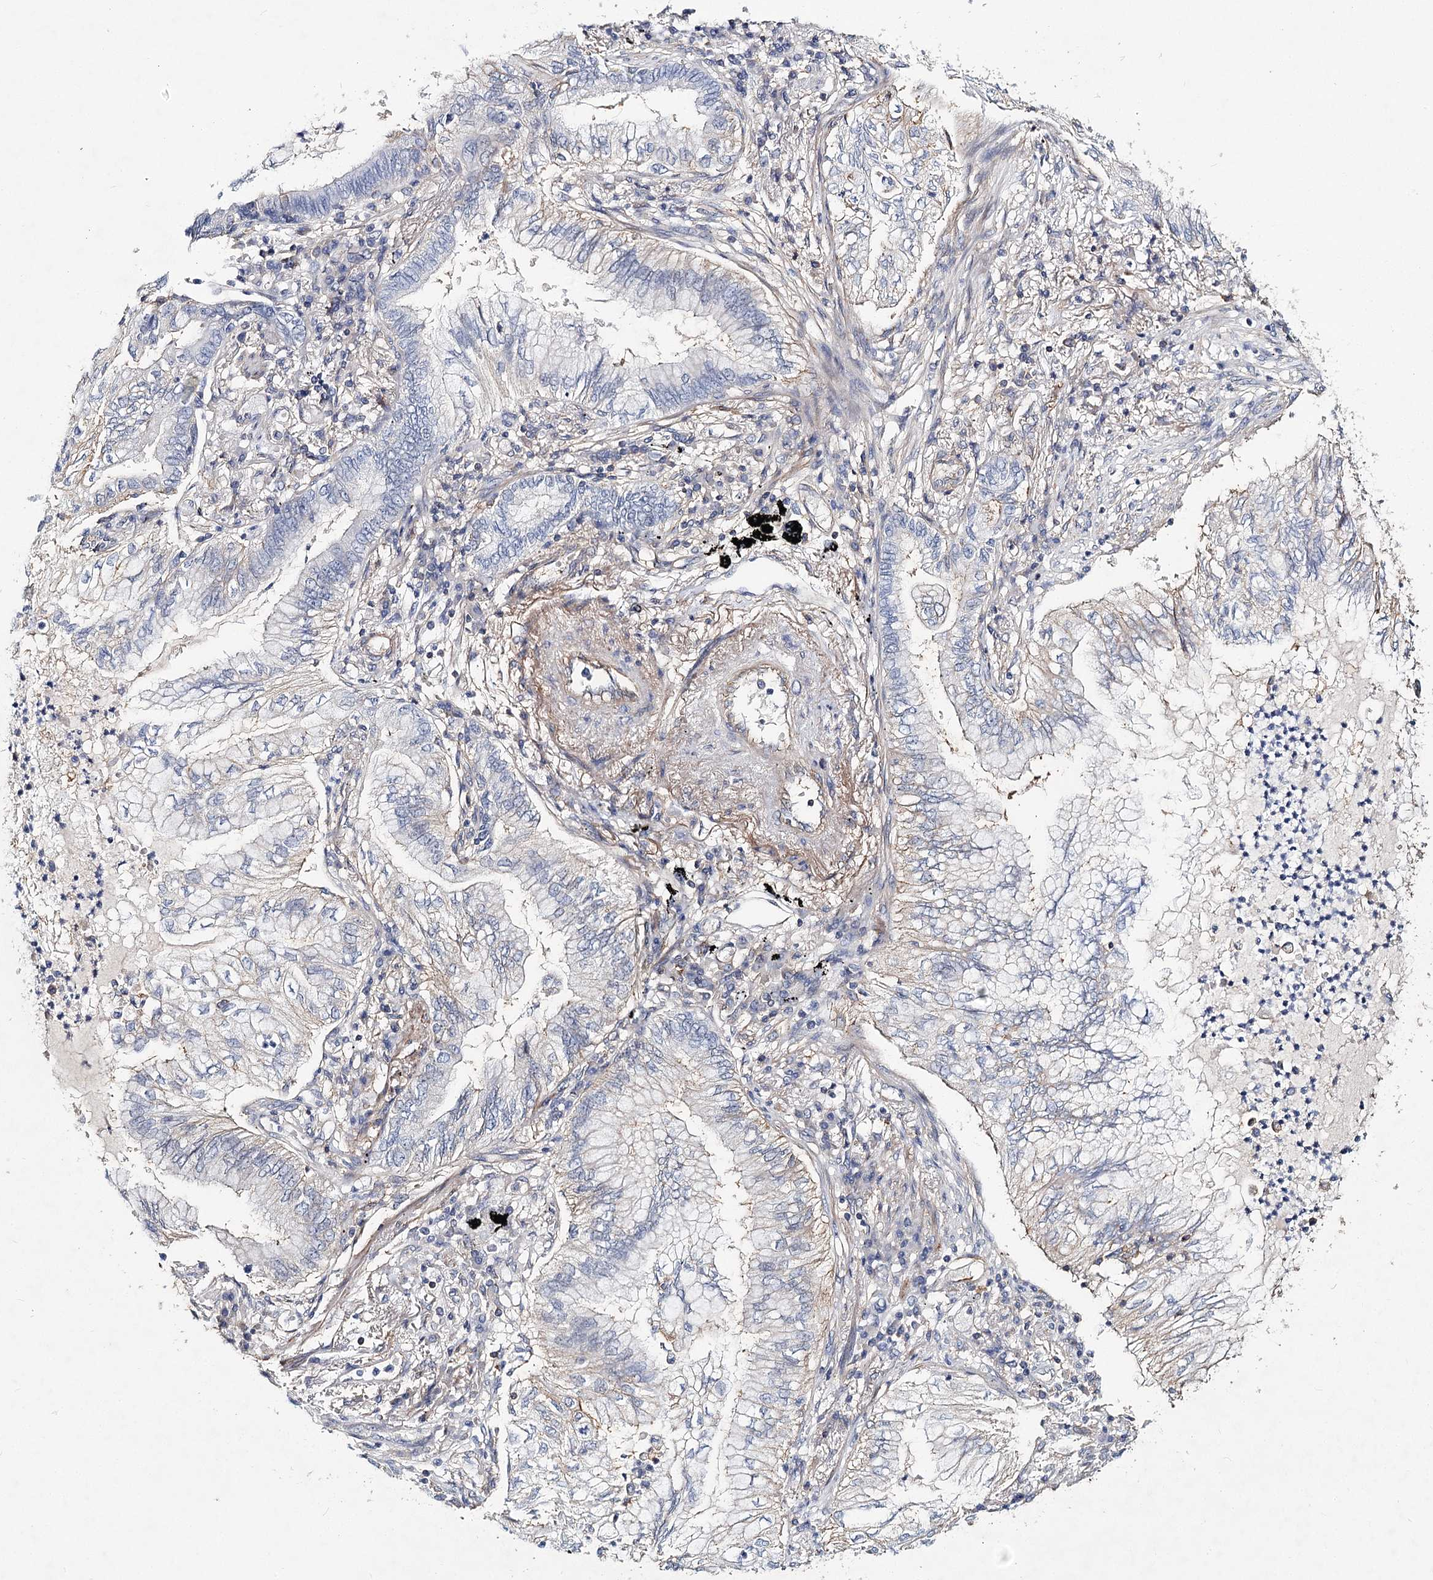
{"staining": {"intensity": "negative", "quantity": "none", "location": "none"}, "tissue": "lung cancer", "cell_type": "Tumor cells", "image_type": "cancer", "snomed": [{"axis": "morphology", "description": "Normal tissue, NOS"}, {"axis": "morphology", "description": "Adenocarcinoma, NOS"}, {"axis": "topography", "description": "Bronchus"}, {"axis": "topography", "description": "Lung"}], "caption": "Immunohistochemistry image of neoplastic tissue: adenocarcinoma (lung) stained with DAB displays no significant protein staining in tumor cells. (IHC, brightfield microscopy, high magnification).", "gene": "TMEM218", "patient": {"sex": "female", "age": 70}}